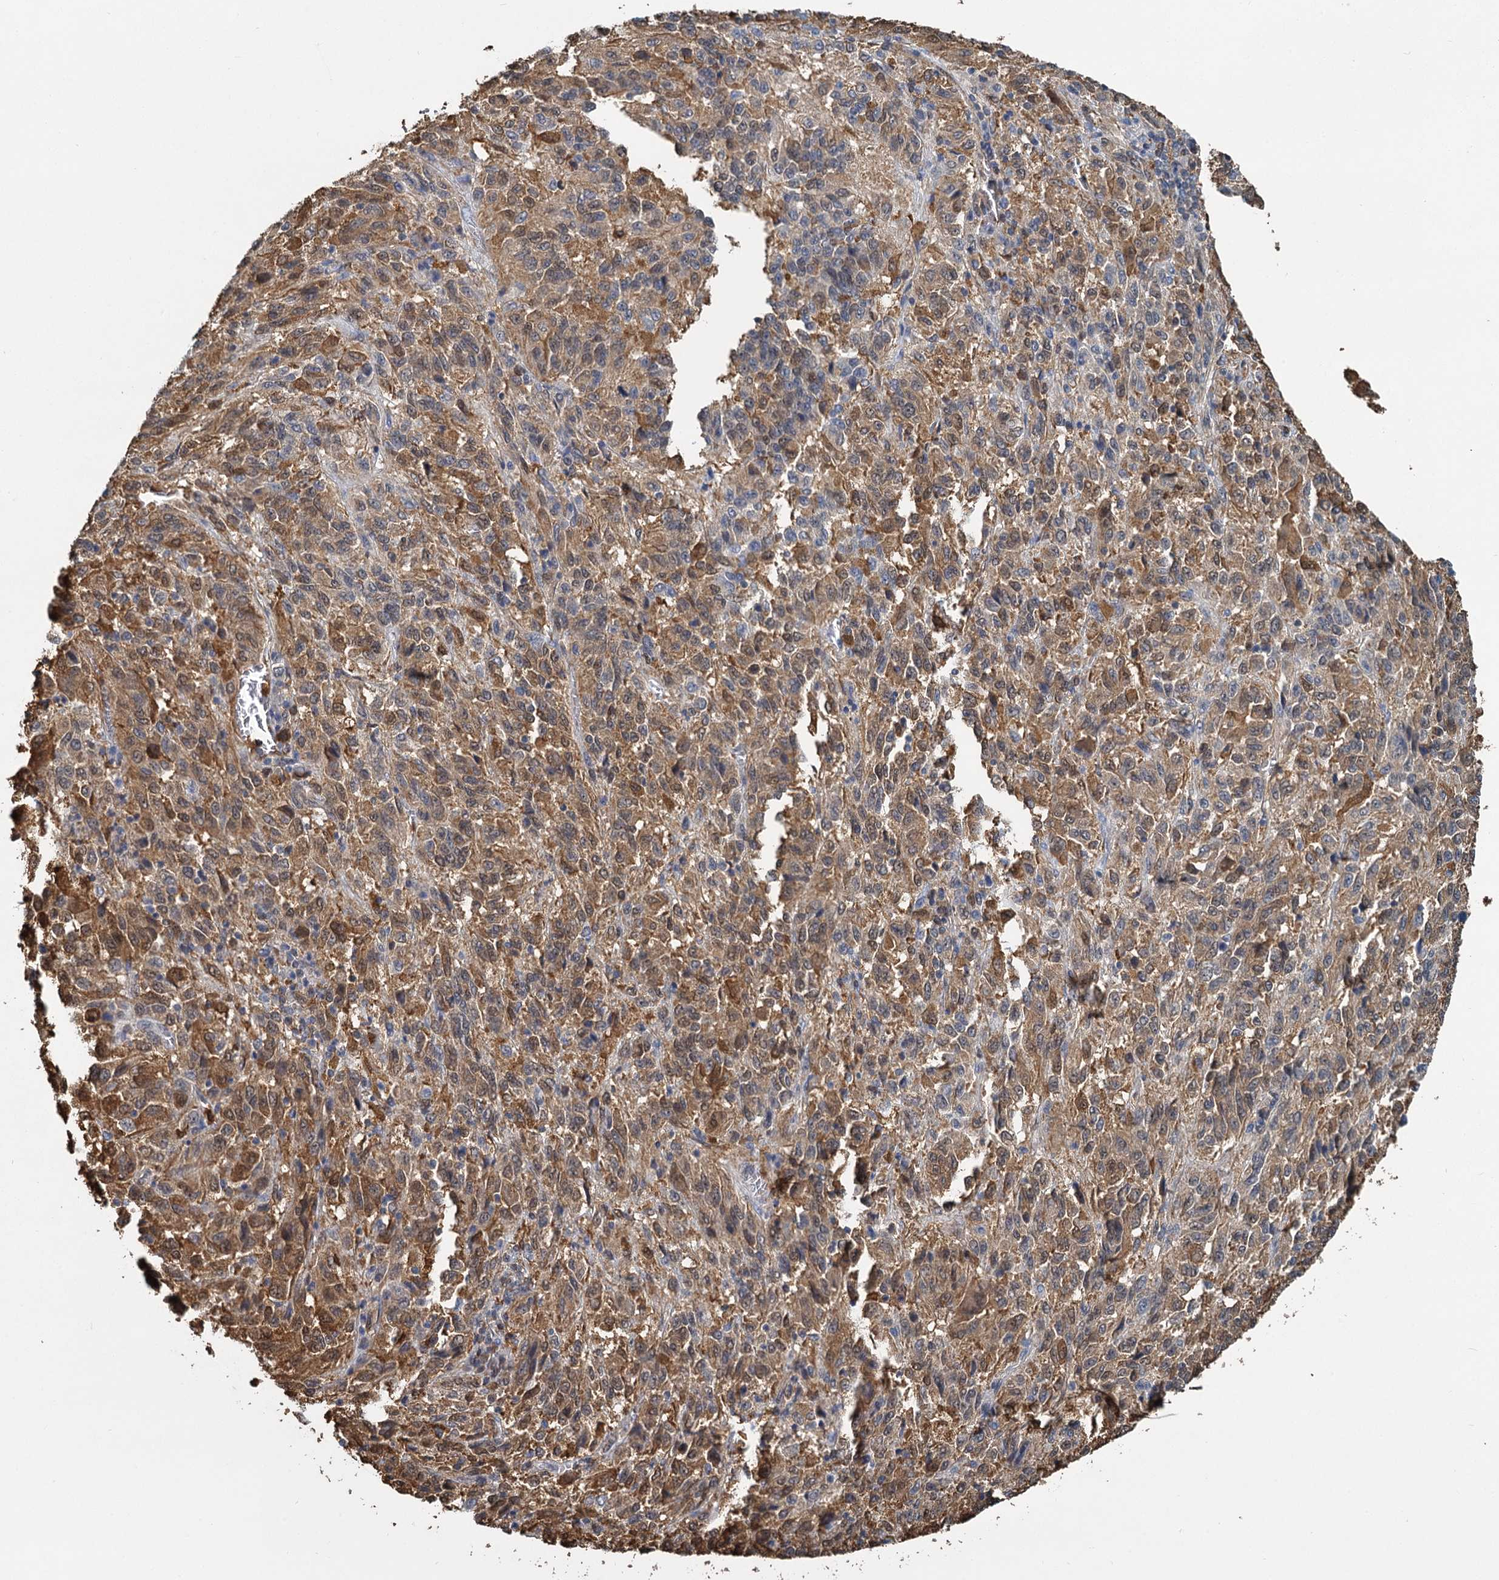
{"staining": {"intensity": "moderate", "quantity": ">75%", "location": "cytoplasmic/membranous,nuclear"}, "tissue": "melanoma", "cell_type": "Tumor cells", "image_type": "cancer", "snomed": [{"axis": "morphology", "description": "Malignant melanoma, Metastatic site"}, {"axis": "topography", "description": "Lung"}], "caption": "A histopathology image of malignant melanoma (metastatic site) stained for a protein reveals moderate cytoplasmic/membranous and nuclear brown staining in tumor cells. (IHC, brightfield microscopy, high magnification).", "gene": "S100A6", "patient": {"sex": "male", "age": 64}}